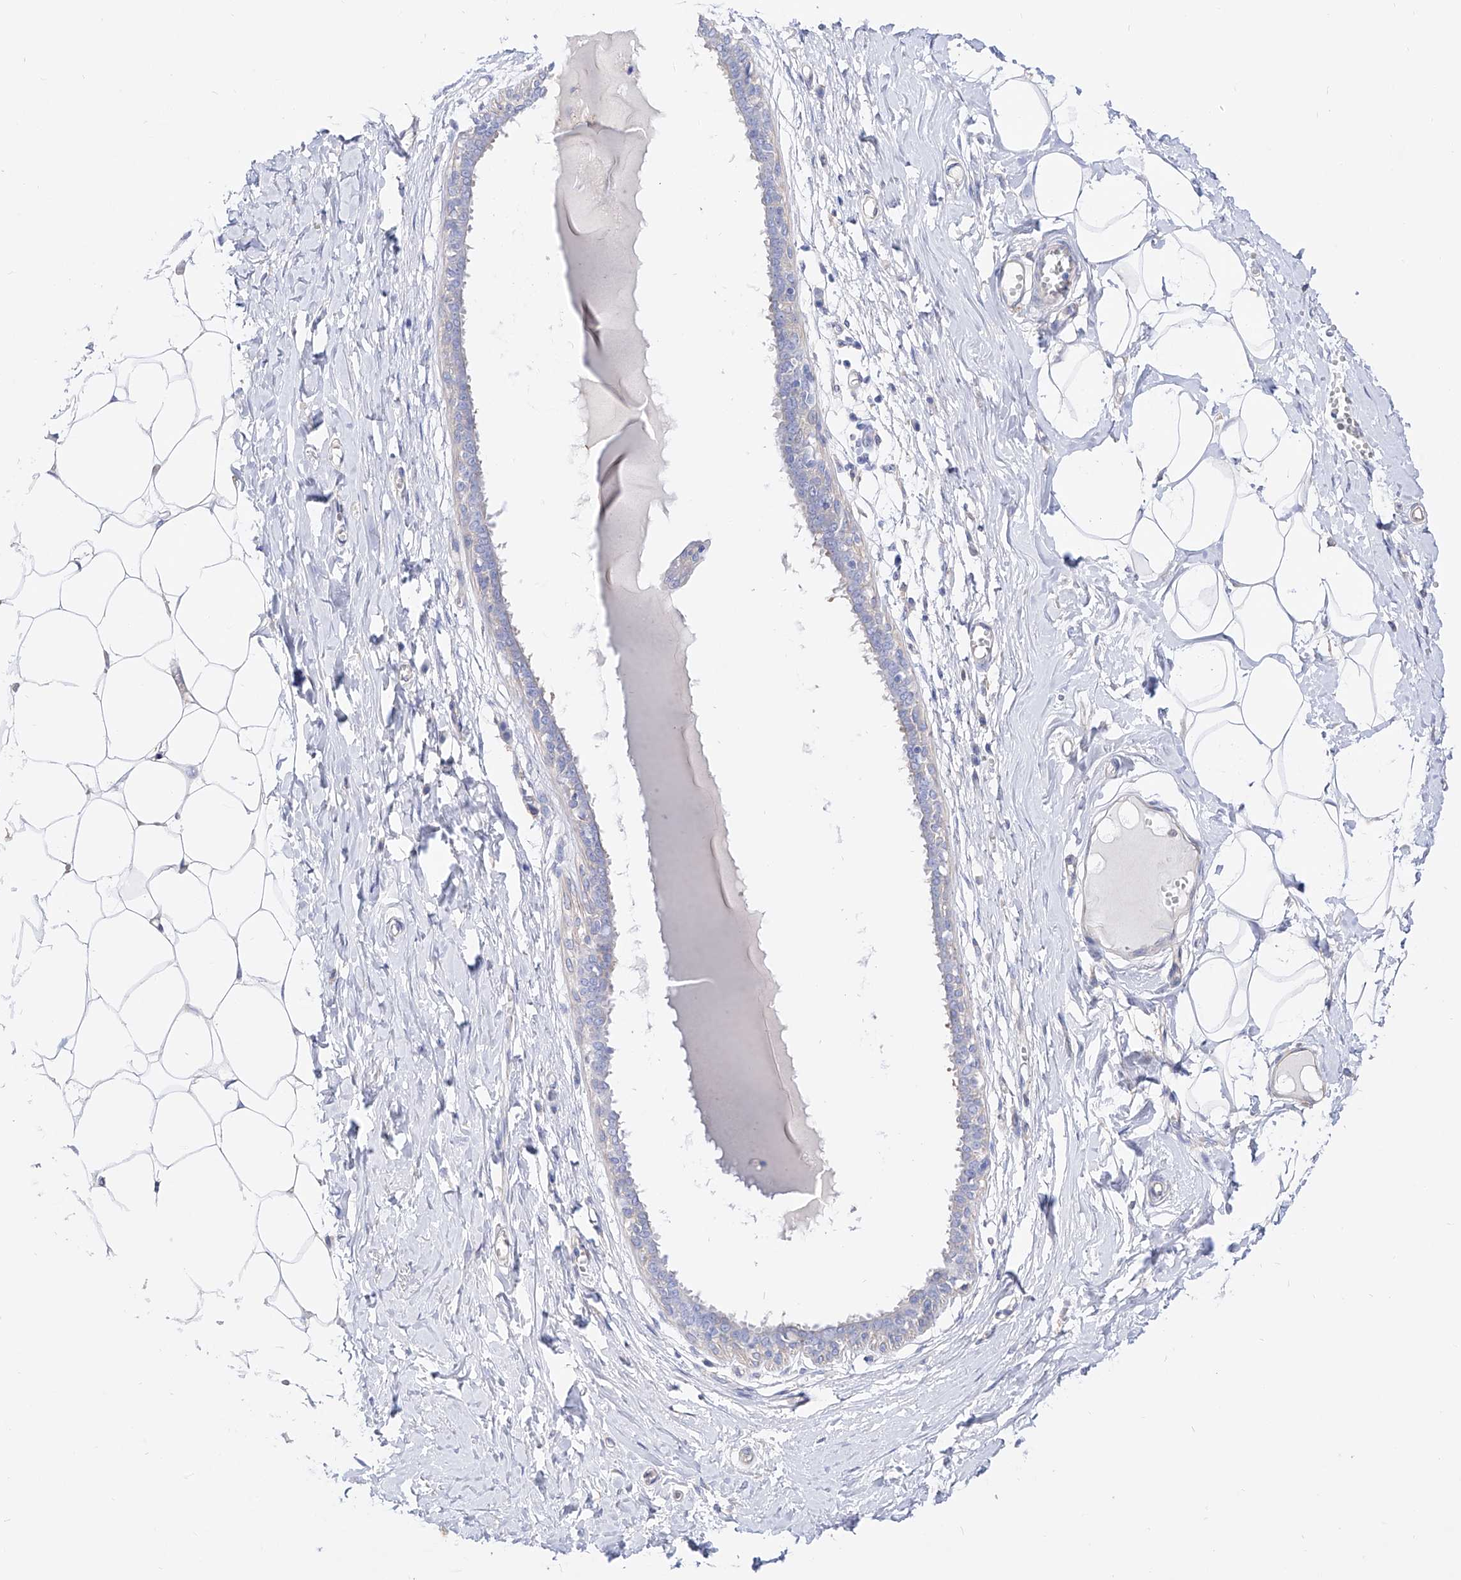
{"staining": {"intensity": "negative", "quantity": "none", "location": "none"}, "tissue": "breast", "cell_type": "Adipocytes", "image_type": "normal", "snomed": [{"axis": "morphology", "description": "Normal tissue, NOS"}, {"axis": "topography", "description": "Breast"}], "caption": "Immunohistochemical staining of normal human breast shows no significant staining in adipocytes. The staining was performed using DAB to visualize the protein expression in brown, while the nuclei were stained in blue with hematoxylin (Magnification: 20x).", "gene": "ZNF653", "patient": {"sex": "female", "age": 27}}